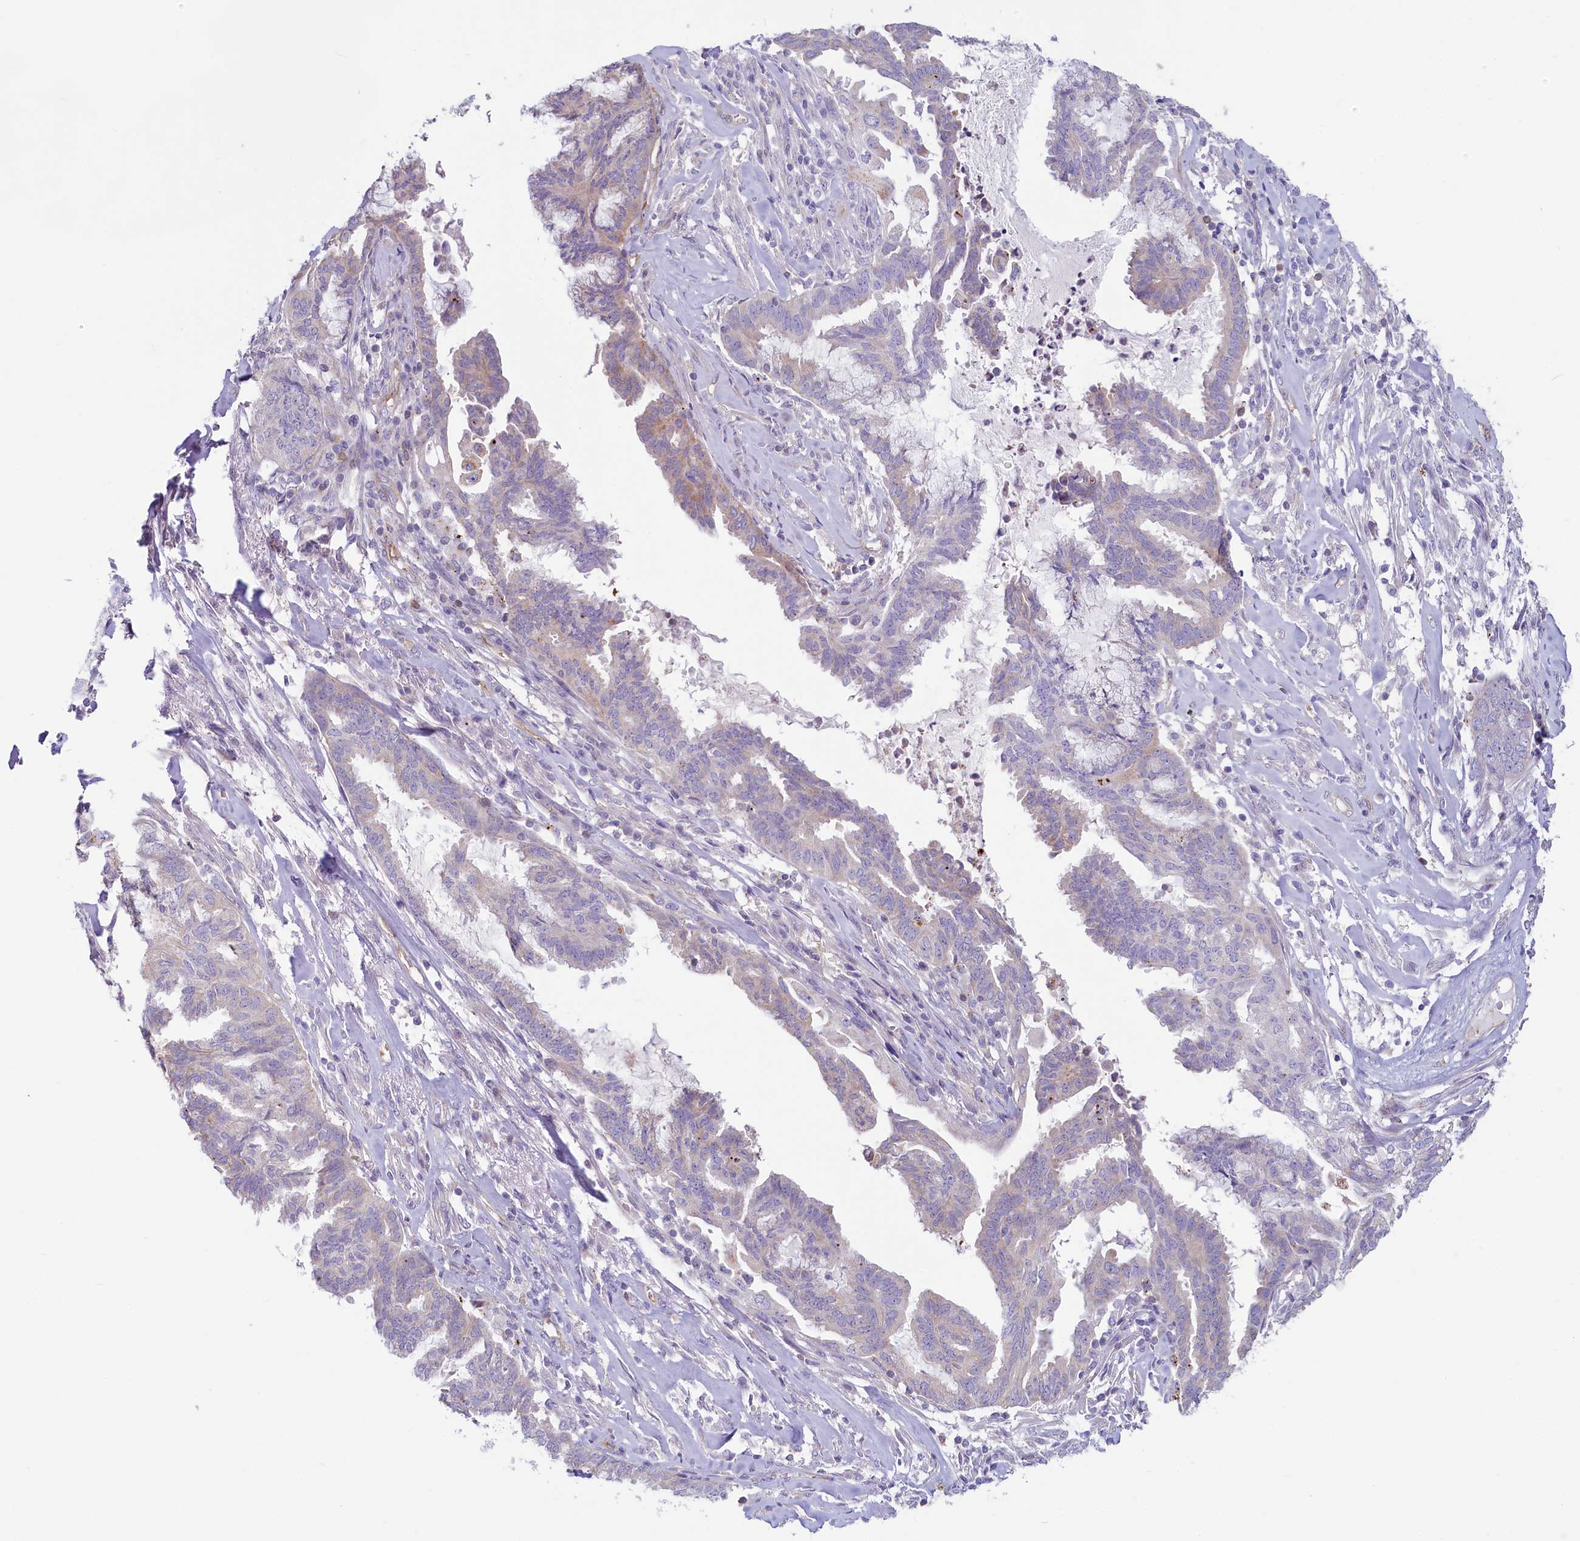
{"staining": {"intensity": "moderate", "quantity": "<25%", "location": "cytoplasmic/membranous"}, "tissue": "endometrial cancer", "cell_type": "Tumor cells", "image_type": "cancer", "snomed": [{"axis": "morphology", "description": "Adenocarcinoma, NOS"}, {"axis": "topography", "description": "Endometrium"}], "caption": "Brown immunohistochemical staining in endometrial adenocarcinoma reveals moderate cytoplasmic/membranous staining in approximately <25% of tumor cells. (DAB IHC, brown staining for protein, blue staining for nuclei).", "gene": "LMOD3", "patient": {"sex": "female", "age": 86}}